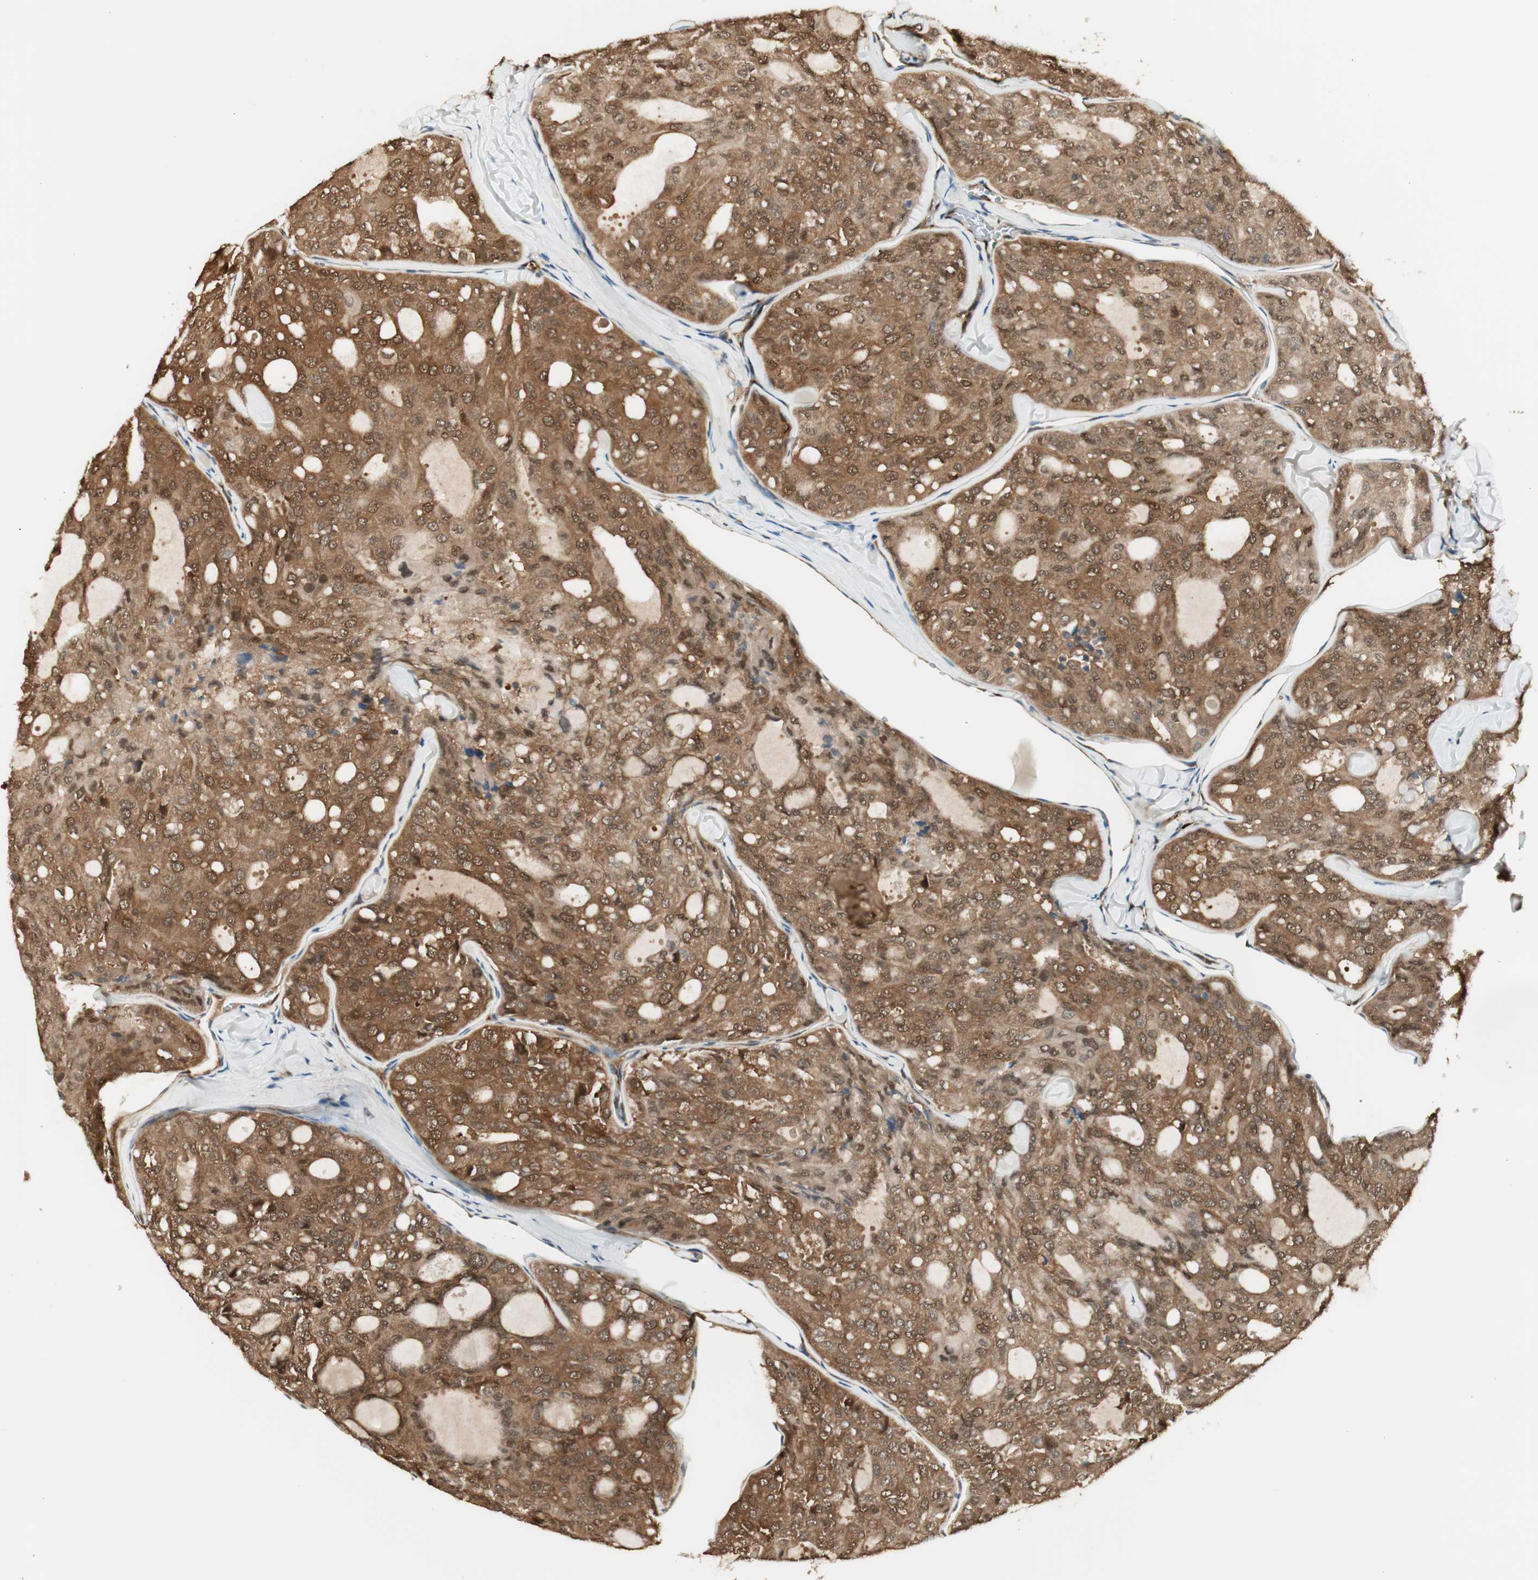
{"staining": {"intensity": "moderate", "quantity": ">75%", "location": "cytoplasmic/membranous,nuclear"}, "tissue": "thyroid cancer", "cell_type": "Tumor cells", "image_type": "cancer", "snomed": [{"axis": "morphology", "description": "Follicular adenoma carcinoma, NOS"}, {"axis": "topography", "description": "Thyroid gland"}], "caption": "The micrograph demonstrates staining of thyroid cancer (follicular adenoma carcinoma), revealing moderate cytoplasmic/membranous and nuclear protein staining (brown color) within tumor cells.", "gene": "SERPINB6", "patient": {"sex": "male", "age": 75}}